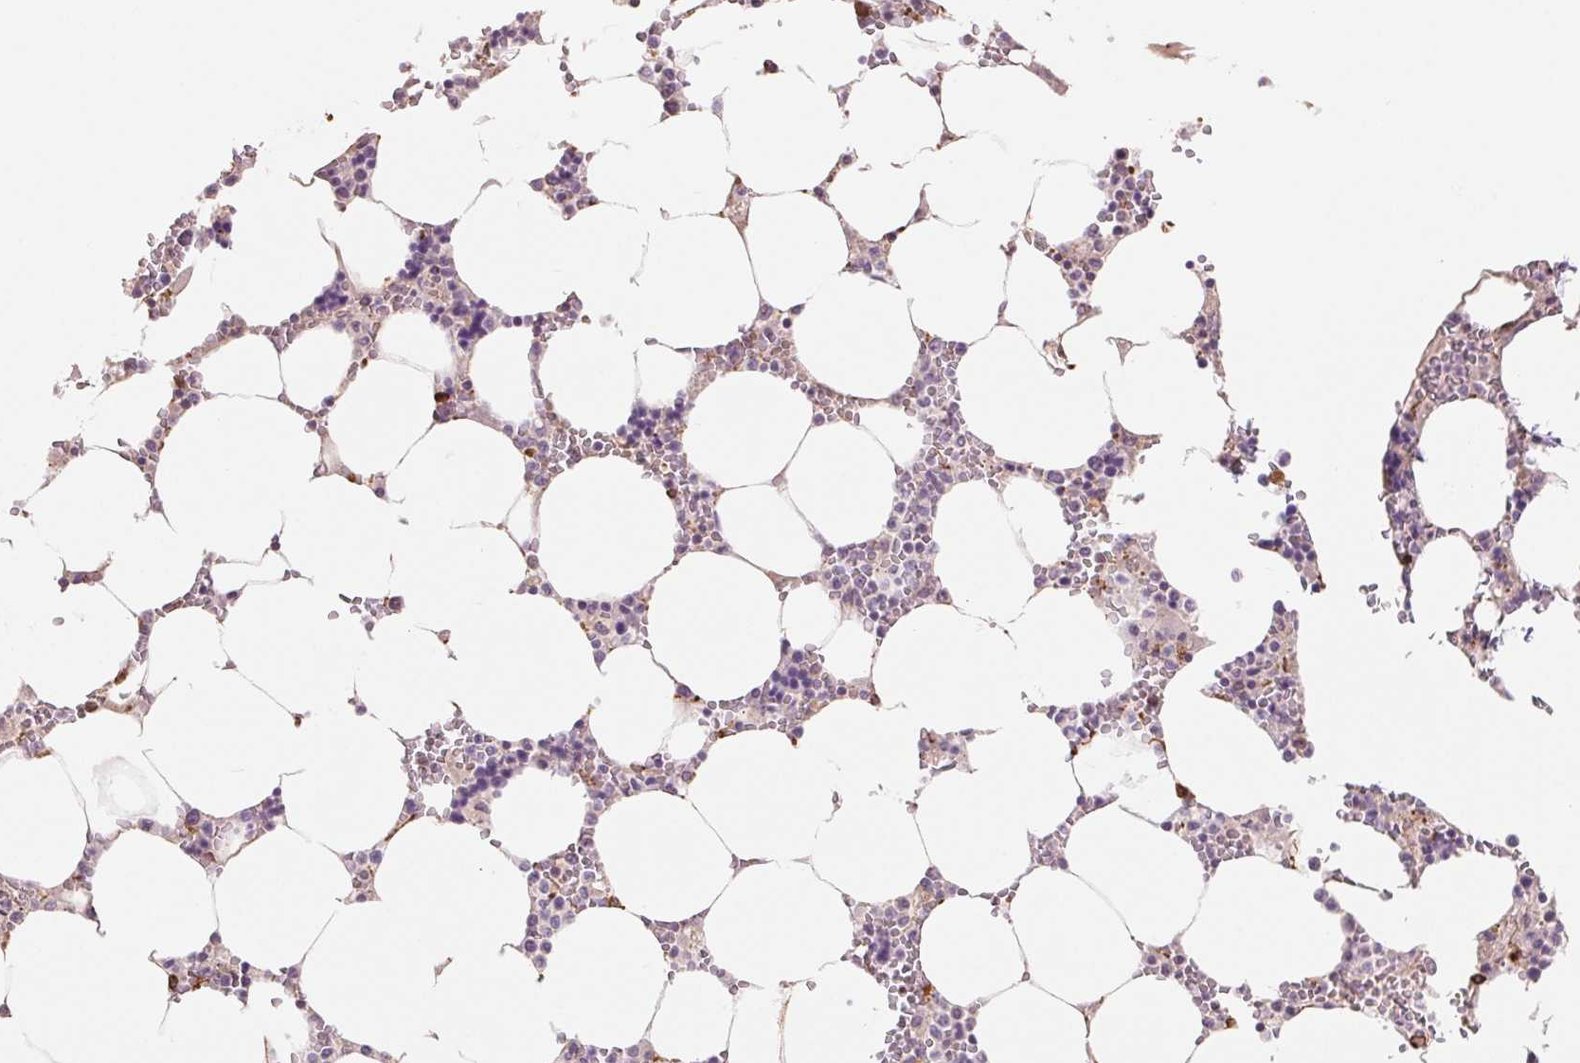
{"staining": {"intensity": "weak", "quantity": "<25%", "location": "cytoplasmic/membranous"}, "tissue": "bone marrow", "cell_type": "Hematopoietic cells", "image_type": "normal", "snomed": [{"axis": "morphology", "description": "Normal tissue, NOS"}, {"axis": "topography", "description": "Bone marrow"}], "caption": "Immunohistochemistry of normal human bone marrow shows no expression in hematopoietic cells.", "gene": "FKBP10", "patient": {"sex": "male", "age": 64}}